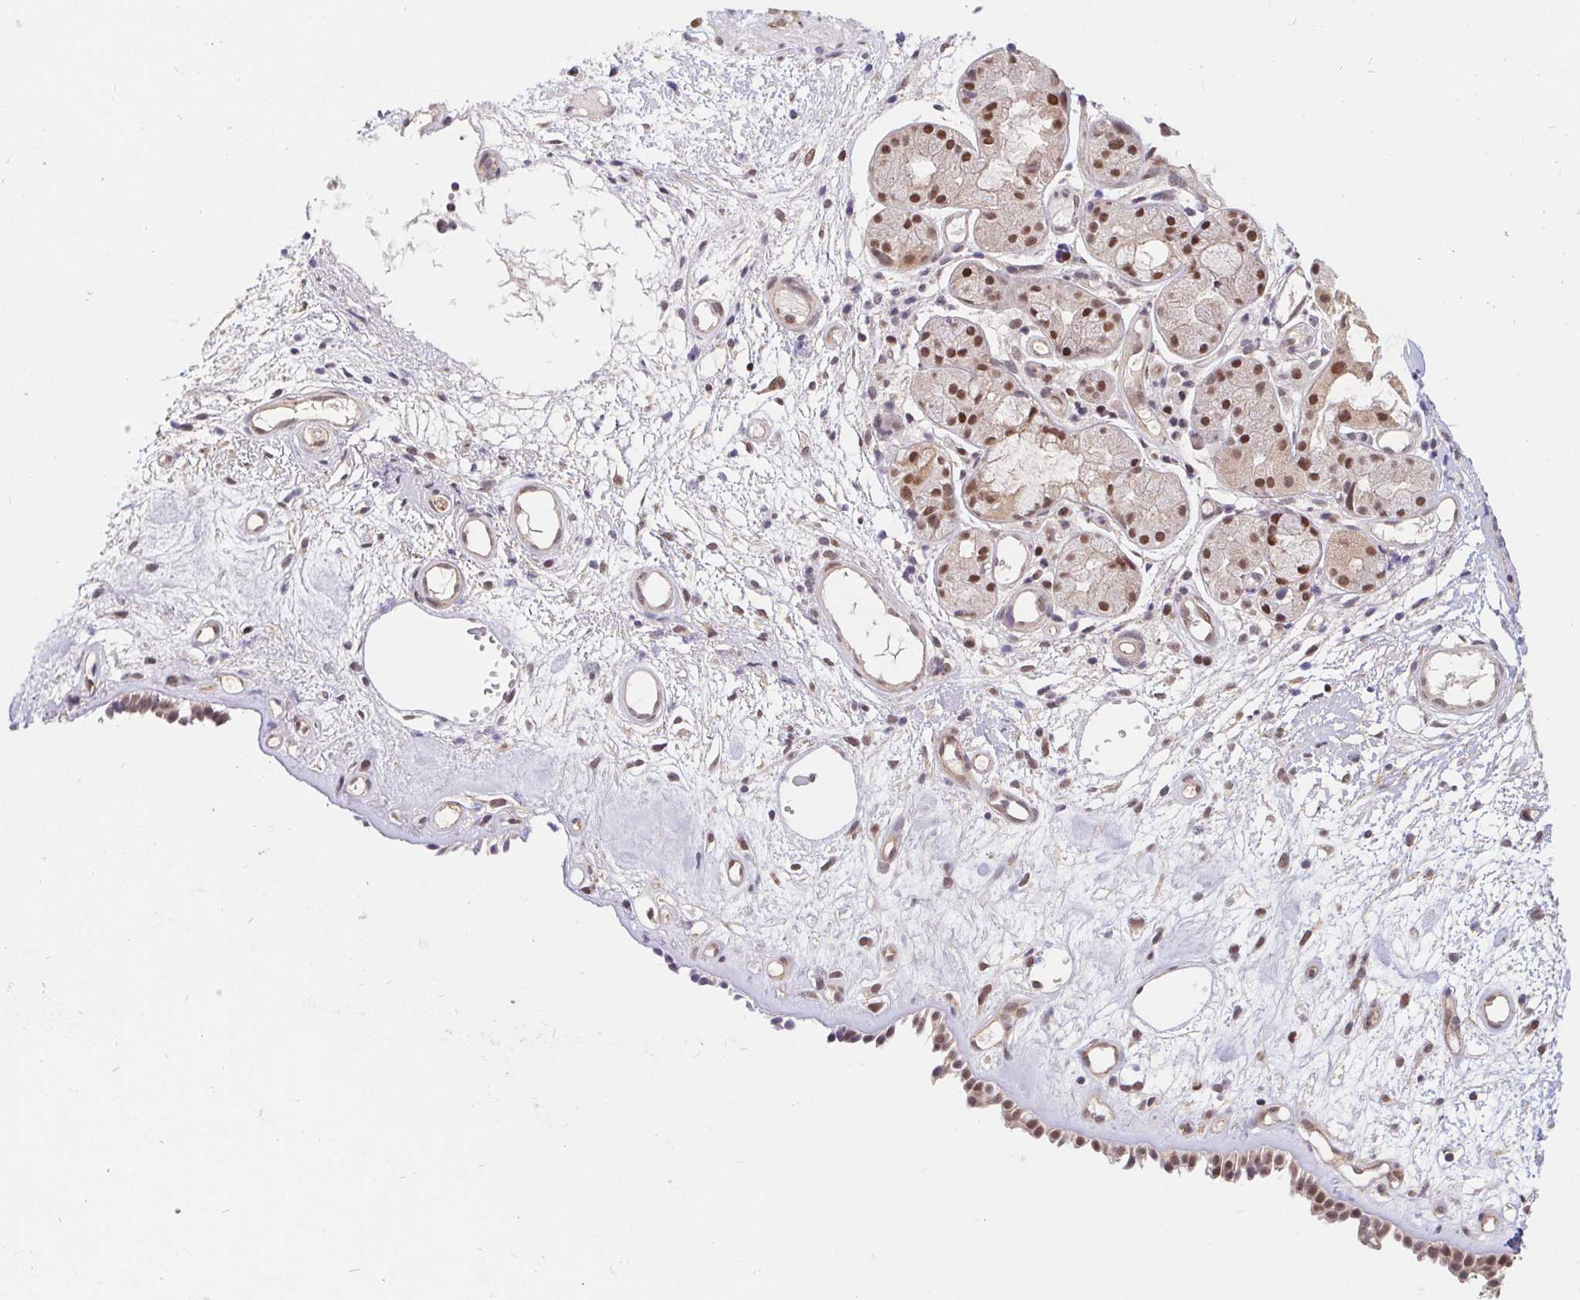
{"staining": {"intensity": "moderate", "quantity": ">75%", "location": "nuclear"}, "tissue": "nasopharynx", "cell_type": "Respiratory epithelial cells", "image_type": "normal", "snomed": [{"axis": "morphology", "description": "Normal tissue, NOS"}, {"axis": "morphology", "description": "Inflammation, NOS"}, {"axis": "topography", "description": "Nasopharynx"}], "caption": "Human nasopharynx stained with a brown dye reveals moderate nuclear positive positivity in about >75% of respiratory epithelial cells.", "gene": "POU2F1", "patient": {"sex": "male", "age": 54}}